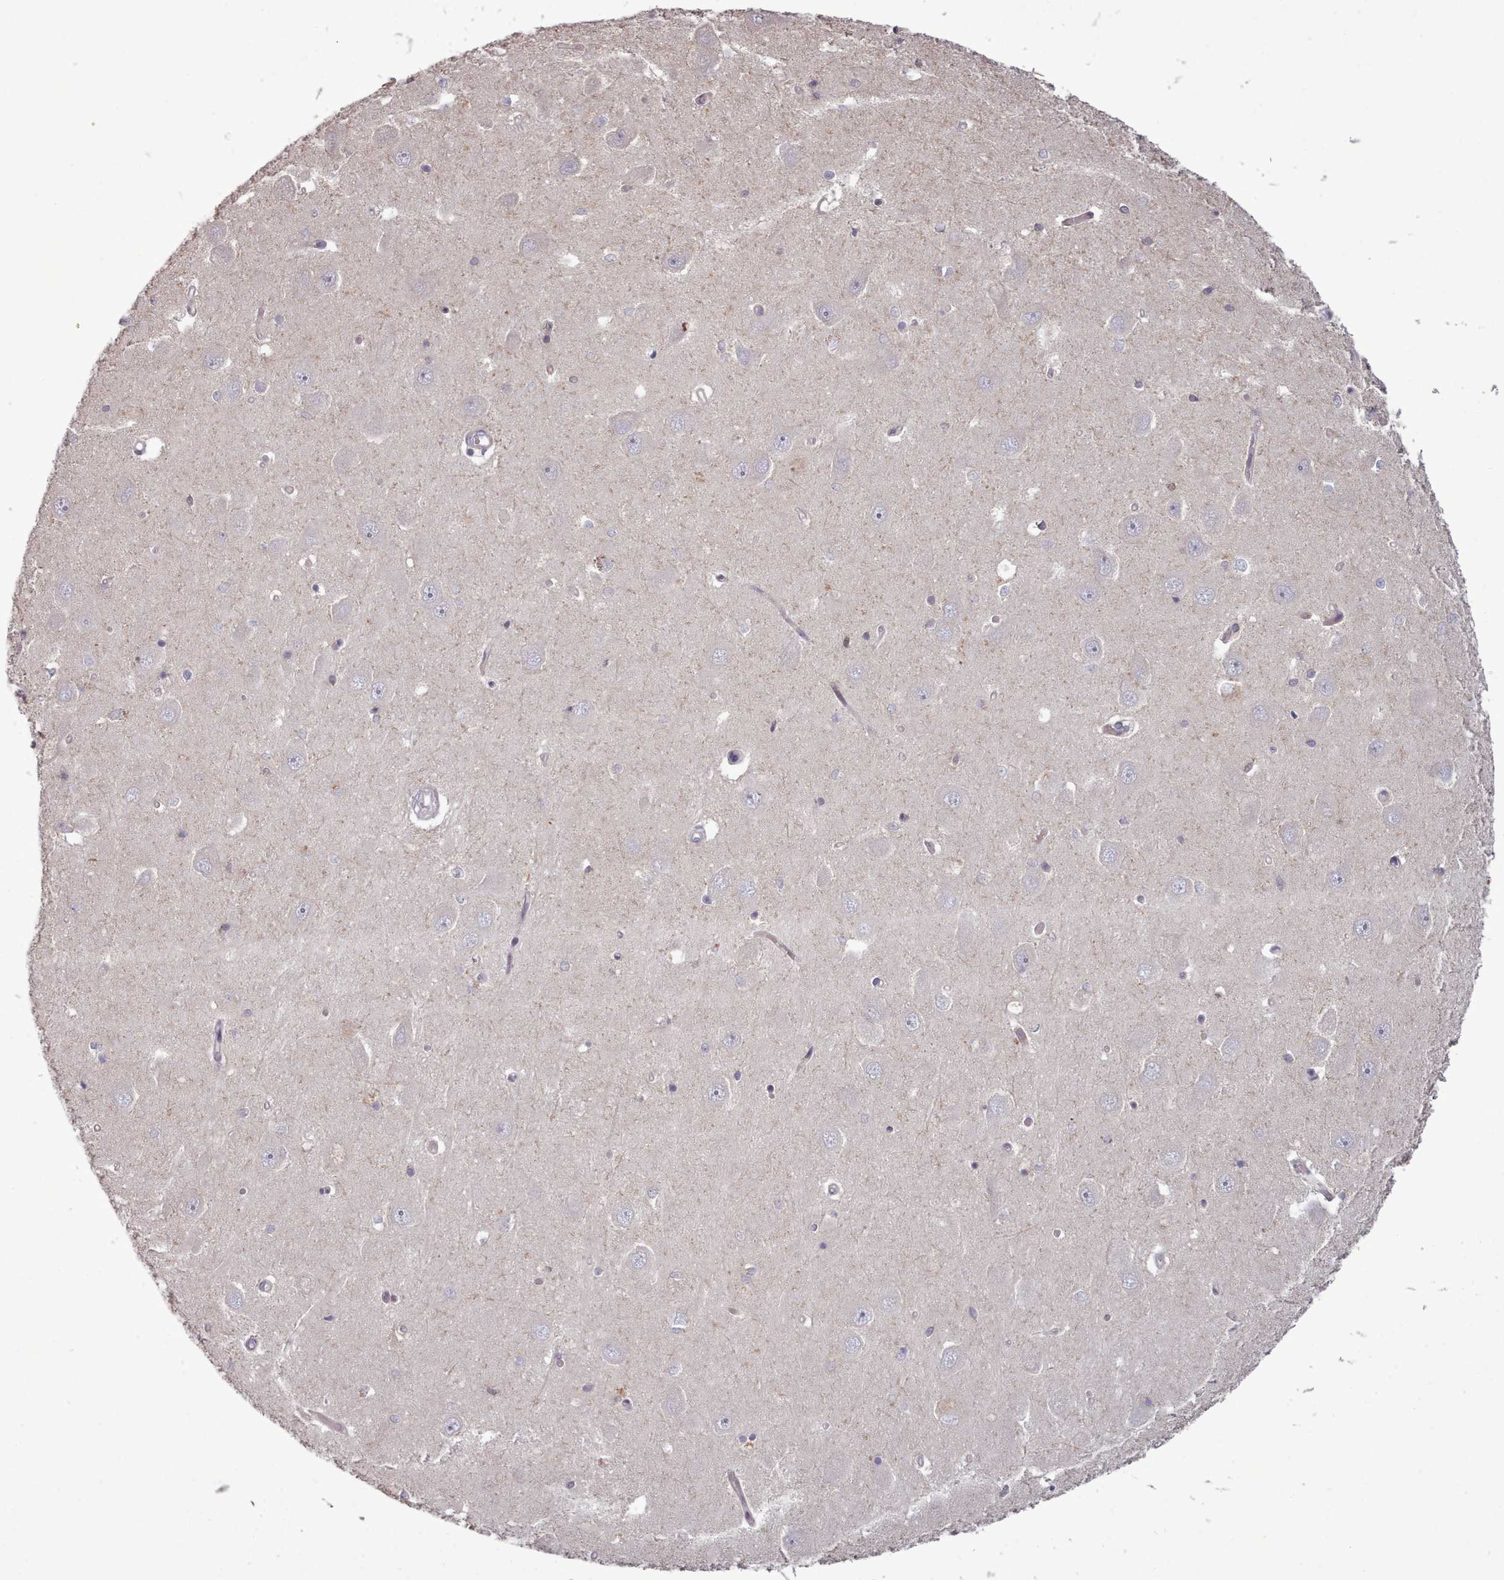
{"staining": {"intensity": "negative", "quantity": "none", "location": "none"}, "tissue": "hippocampus", "cell_type": "Glial cells", "image_type": "normal", "snomed": [{"axis": "morphology", "description": "Normal tissue, NOS"}, {"axis": "topography", "description": "Hippocampus"}], "caption": "Histopathology image shows no significant protein staining in glial cells of unremarkable hippocampus. The staining was performed using DAB to visualize the protein expression in brown, while the nuclei were stained in blue with hematoxylin (Magnification: 20x).", "gene": "LEFTY1", "patient": {"sex": "male", "age": 45}}